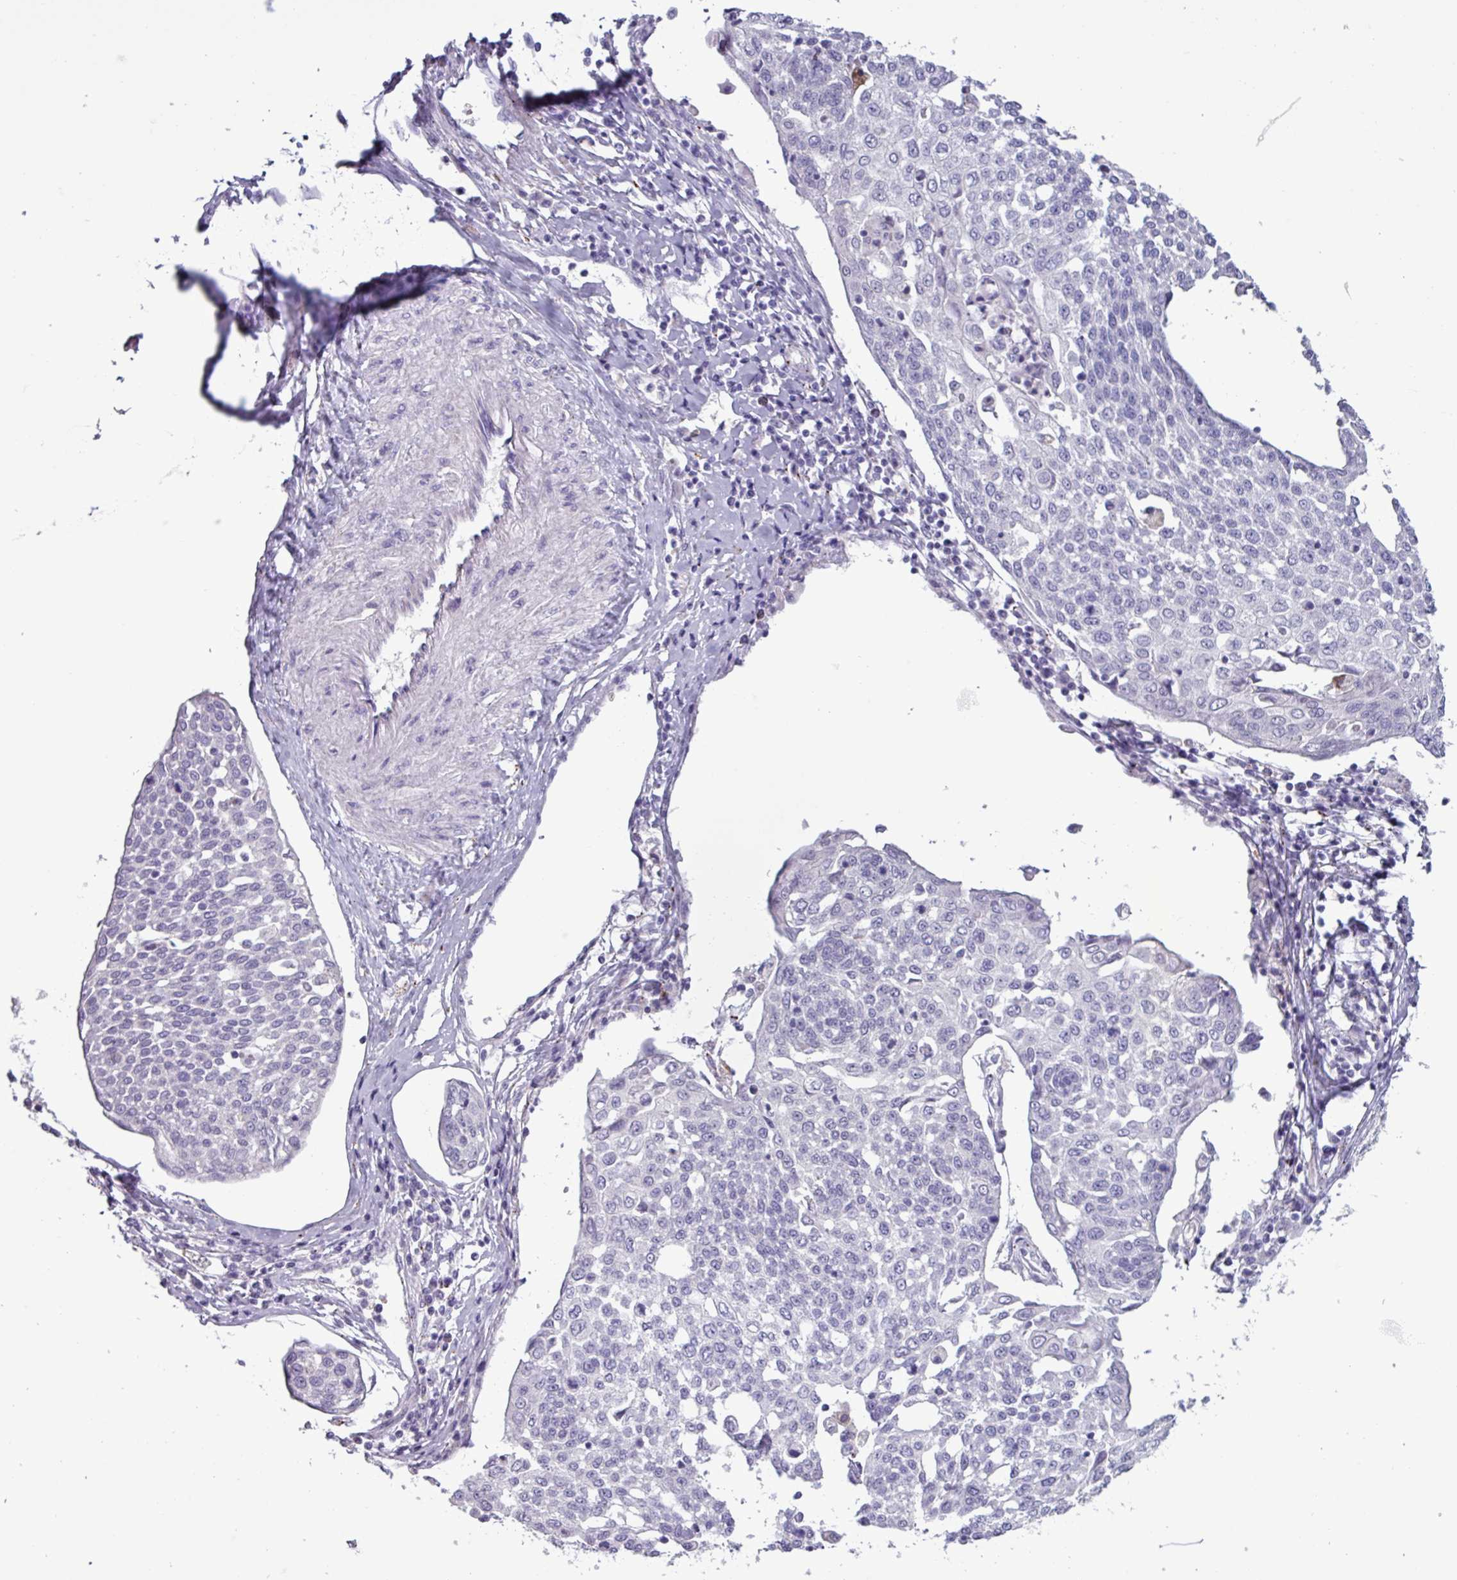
{"staining": {"intensity": "negative", "quantity": "none", "location": "none"}, "tissue": "cervical cancer", "cell_type": "Tumor cells", "image_type": "cancer", "snomed": [{"axis": "morphology", "description": "Squamous cell carcinoma, NOS"}, {"axis": "topography", "description": "Cervix"}], "caption": "High power microscopy image of an immunohistochemistry (IHC) micrograph of cervical cancer, revealing no significant staining in tumor cells.", "gene": "PLIN2", "patient": {"sex": "female", "age": 34}}